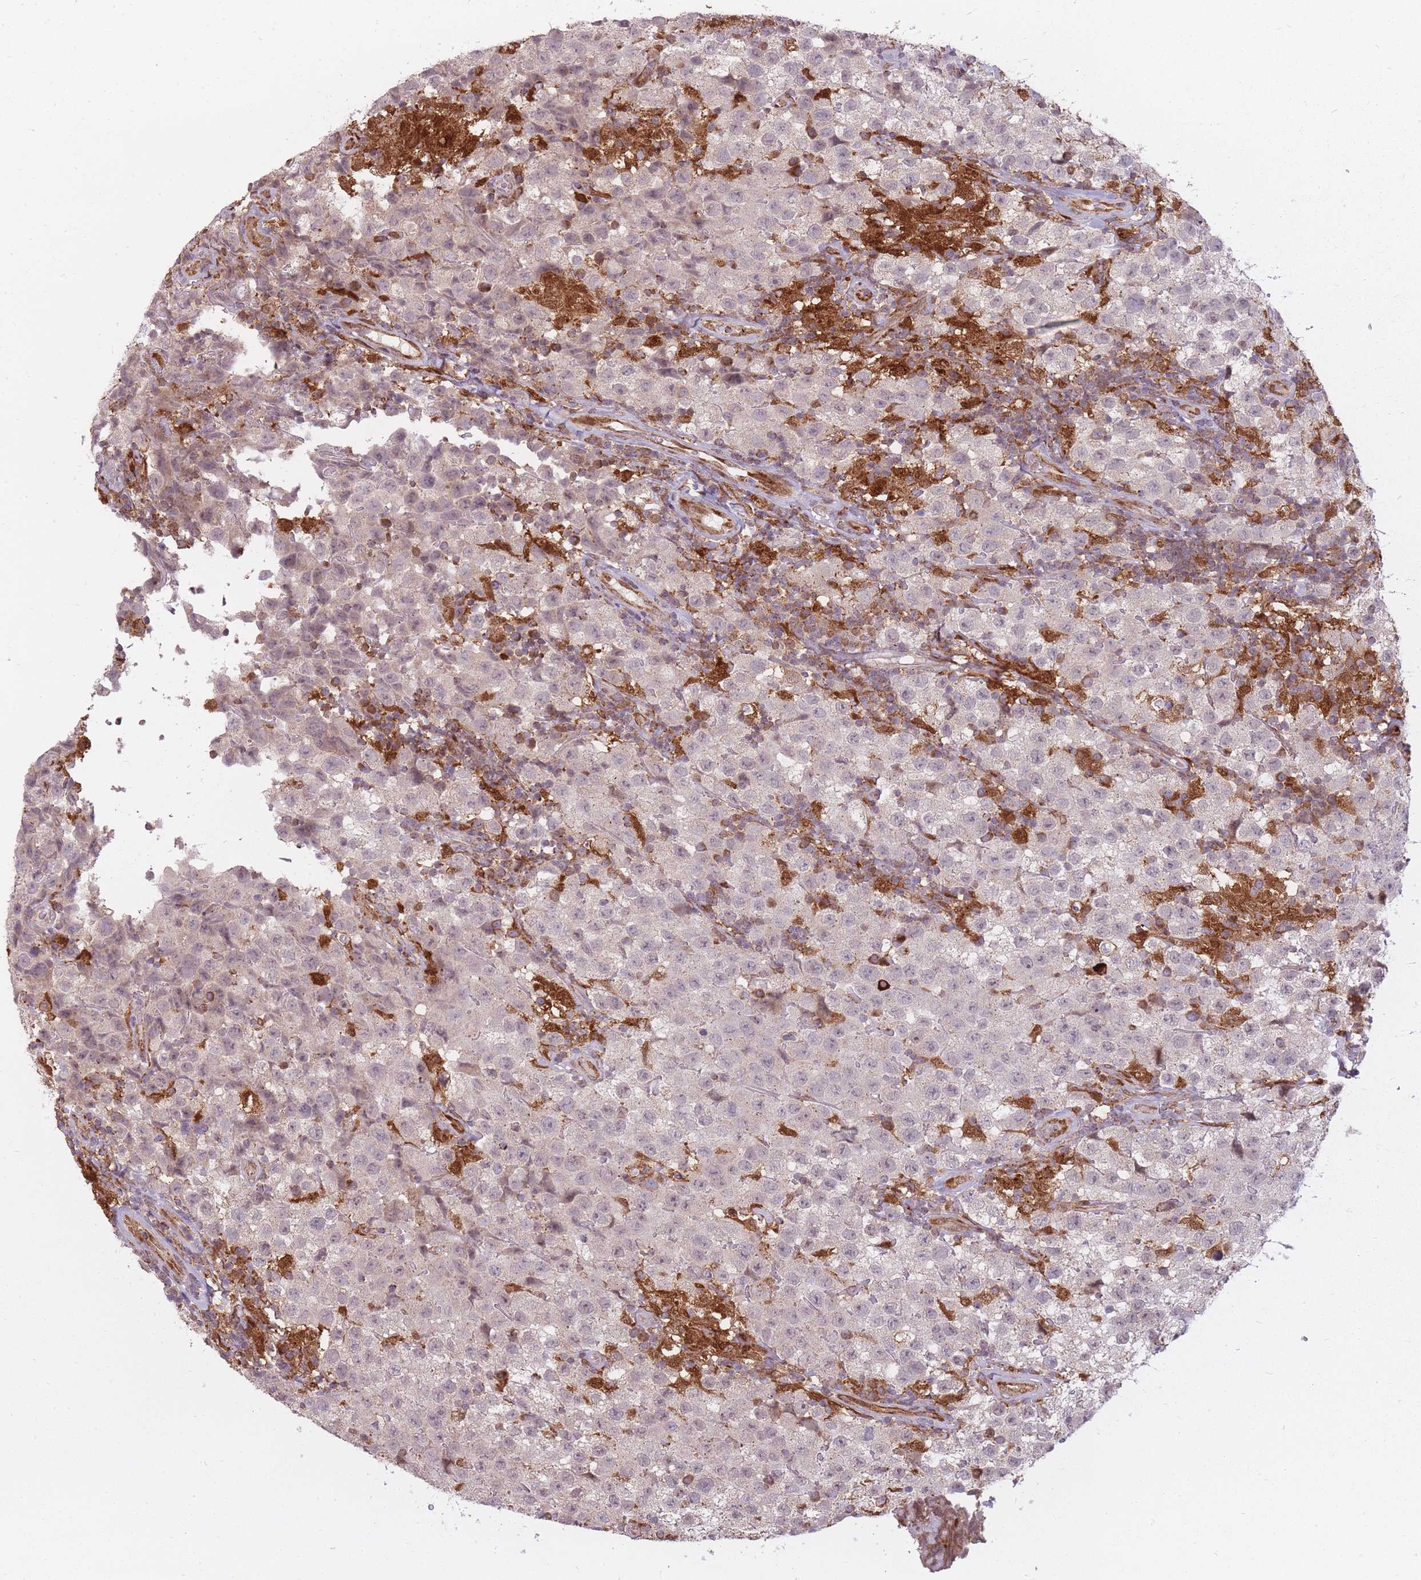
{"staining": {"intensity": "negative", "quantity": "none", "location": "none"}, "tissue": "testis cancer", "cell_type": "Tumor cells", "image_type": "cancer", "snomed": [{"axis": "morphology", "description": "Seminoma, NOS"}, {"axis": "morphology", "description": "Carcinoma, Embryonal, NOS"}, {"axis": "topography", "description": "Testis"}], "caption": "High power microscopy photomicrograph of an IHC histopathology image of seminoma (testis), revealing no significant staining in tumor cells.", "gene": "LGALS9", "patient": {"sex": "male", "age": 41}}